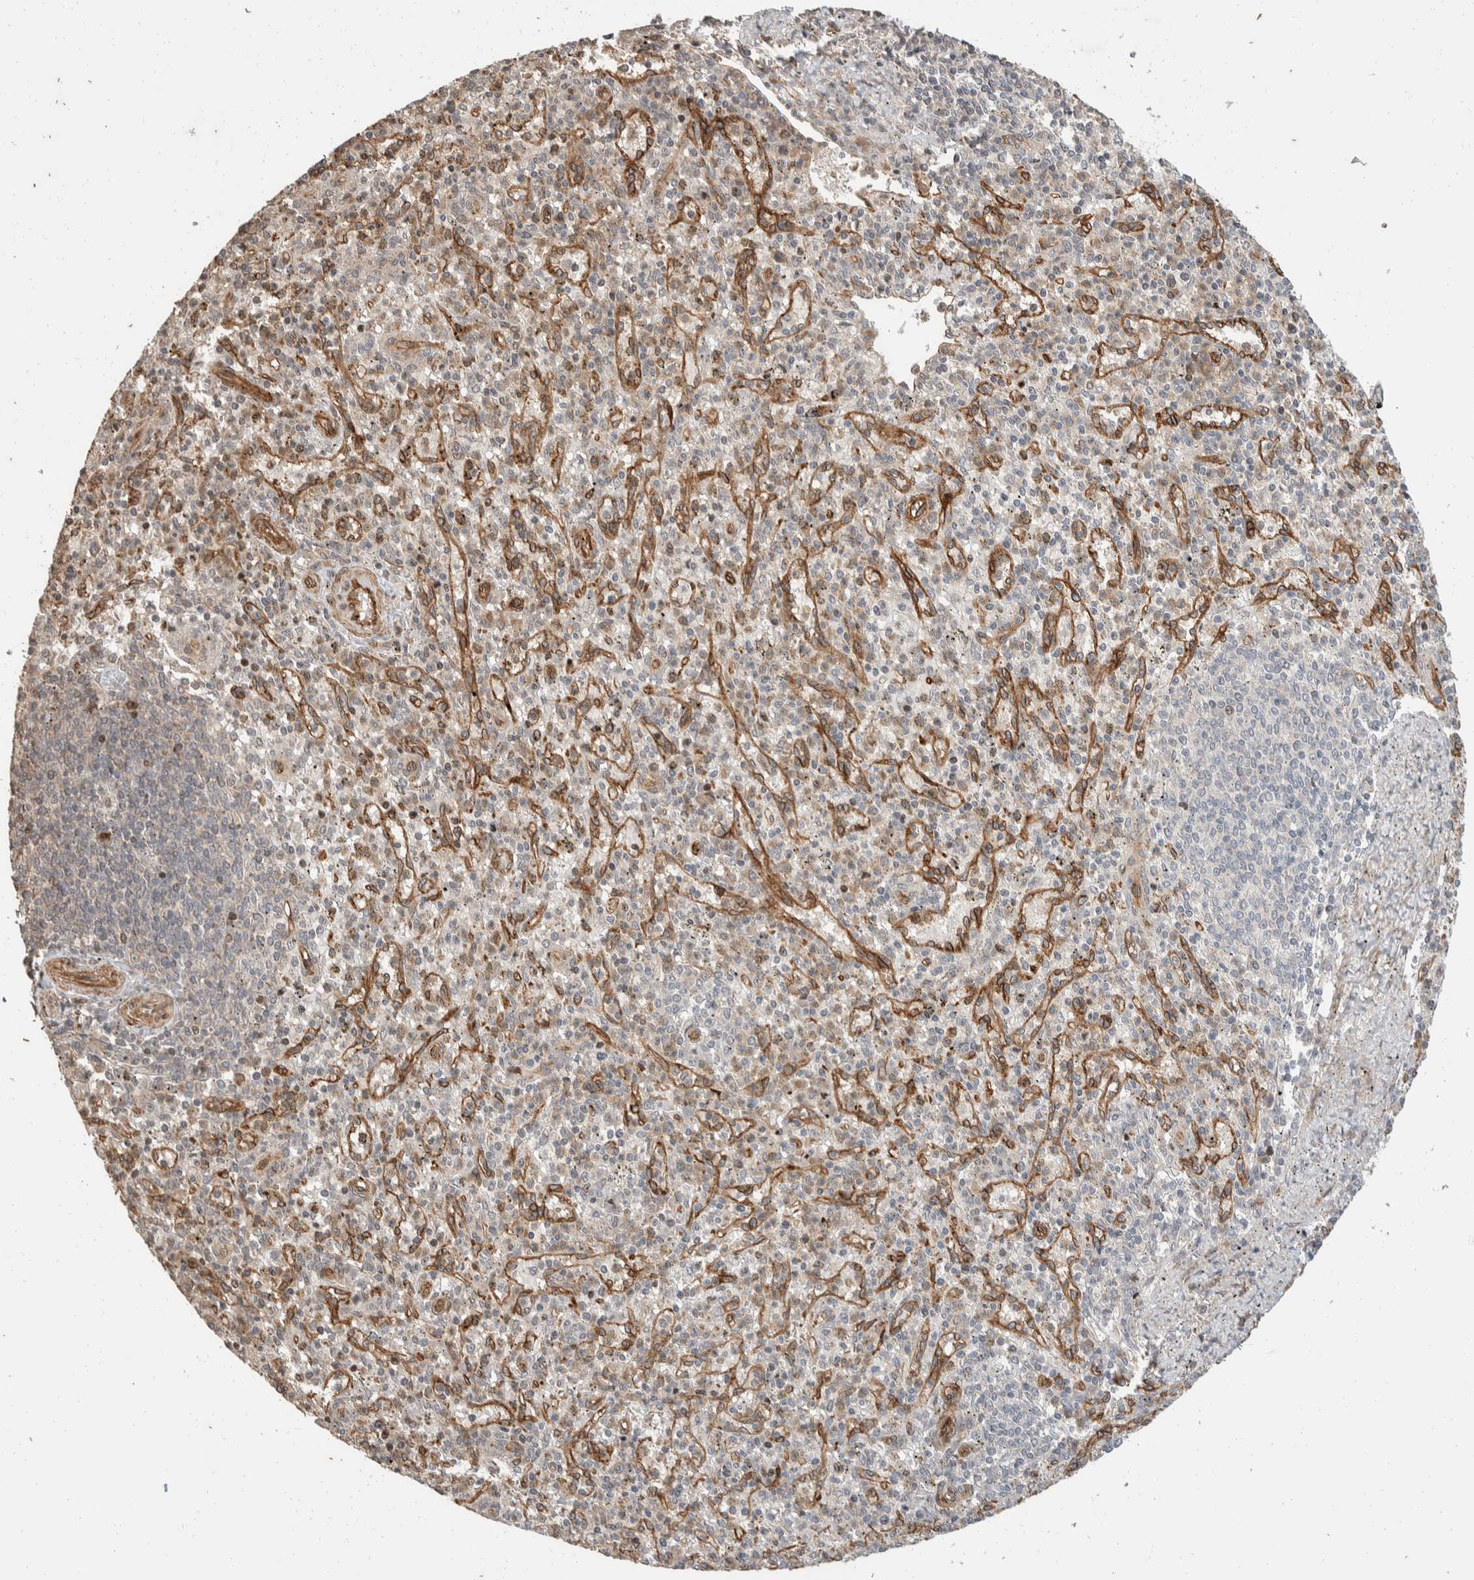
{"staining": {"intensity": "weak", "quantity": "25%-75%", "location": "cytoplasmic/membranous"}, "tissue": "spleen", "cell_type": "Cells in red pulp", "image_type": "normal", "snomed": [{"axis": "morphology", "description": "Normal tissue, NOS"}, {"axis": "topography", "description": "Spleen"}], "caption": "The immunohistochemical stain labels weak cytoplasmic/membranous expression in cells in red pulp of normal spleen.", "gene": "ERC1", "patient": {"sex": "male", "age": 72}}